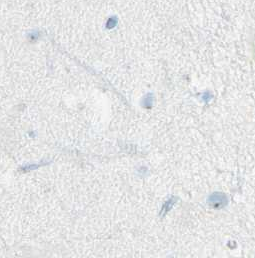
{"staining": {"intensity": "negative", "quantity": "none", "location": "none"}, "tissue": "cerebral cortex", "cell_type": "Endothelial cells", "image_type": "normal", "snomed": [{"axis": "morphology", "description": "Normal tissue, NOS"}, {"axis": "topography", "description": "Cerebral cortex"}], "caption": "IHC image of unremarkable cerebral cortex: cerebral cortex stained with DAB (3,3'-diaminobenzidine) reveals no significant protein expression in endothelial cells.", "gene": "FMR1NB", "patient": {"sex": "male", "age": 45}}